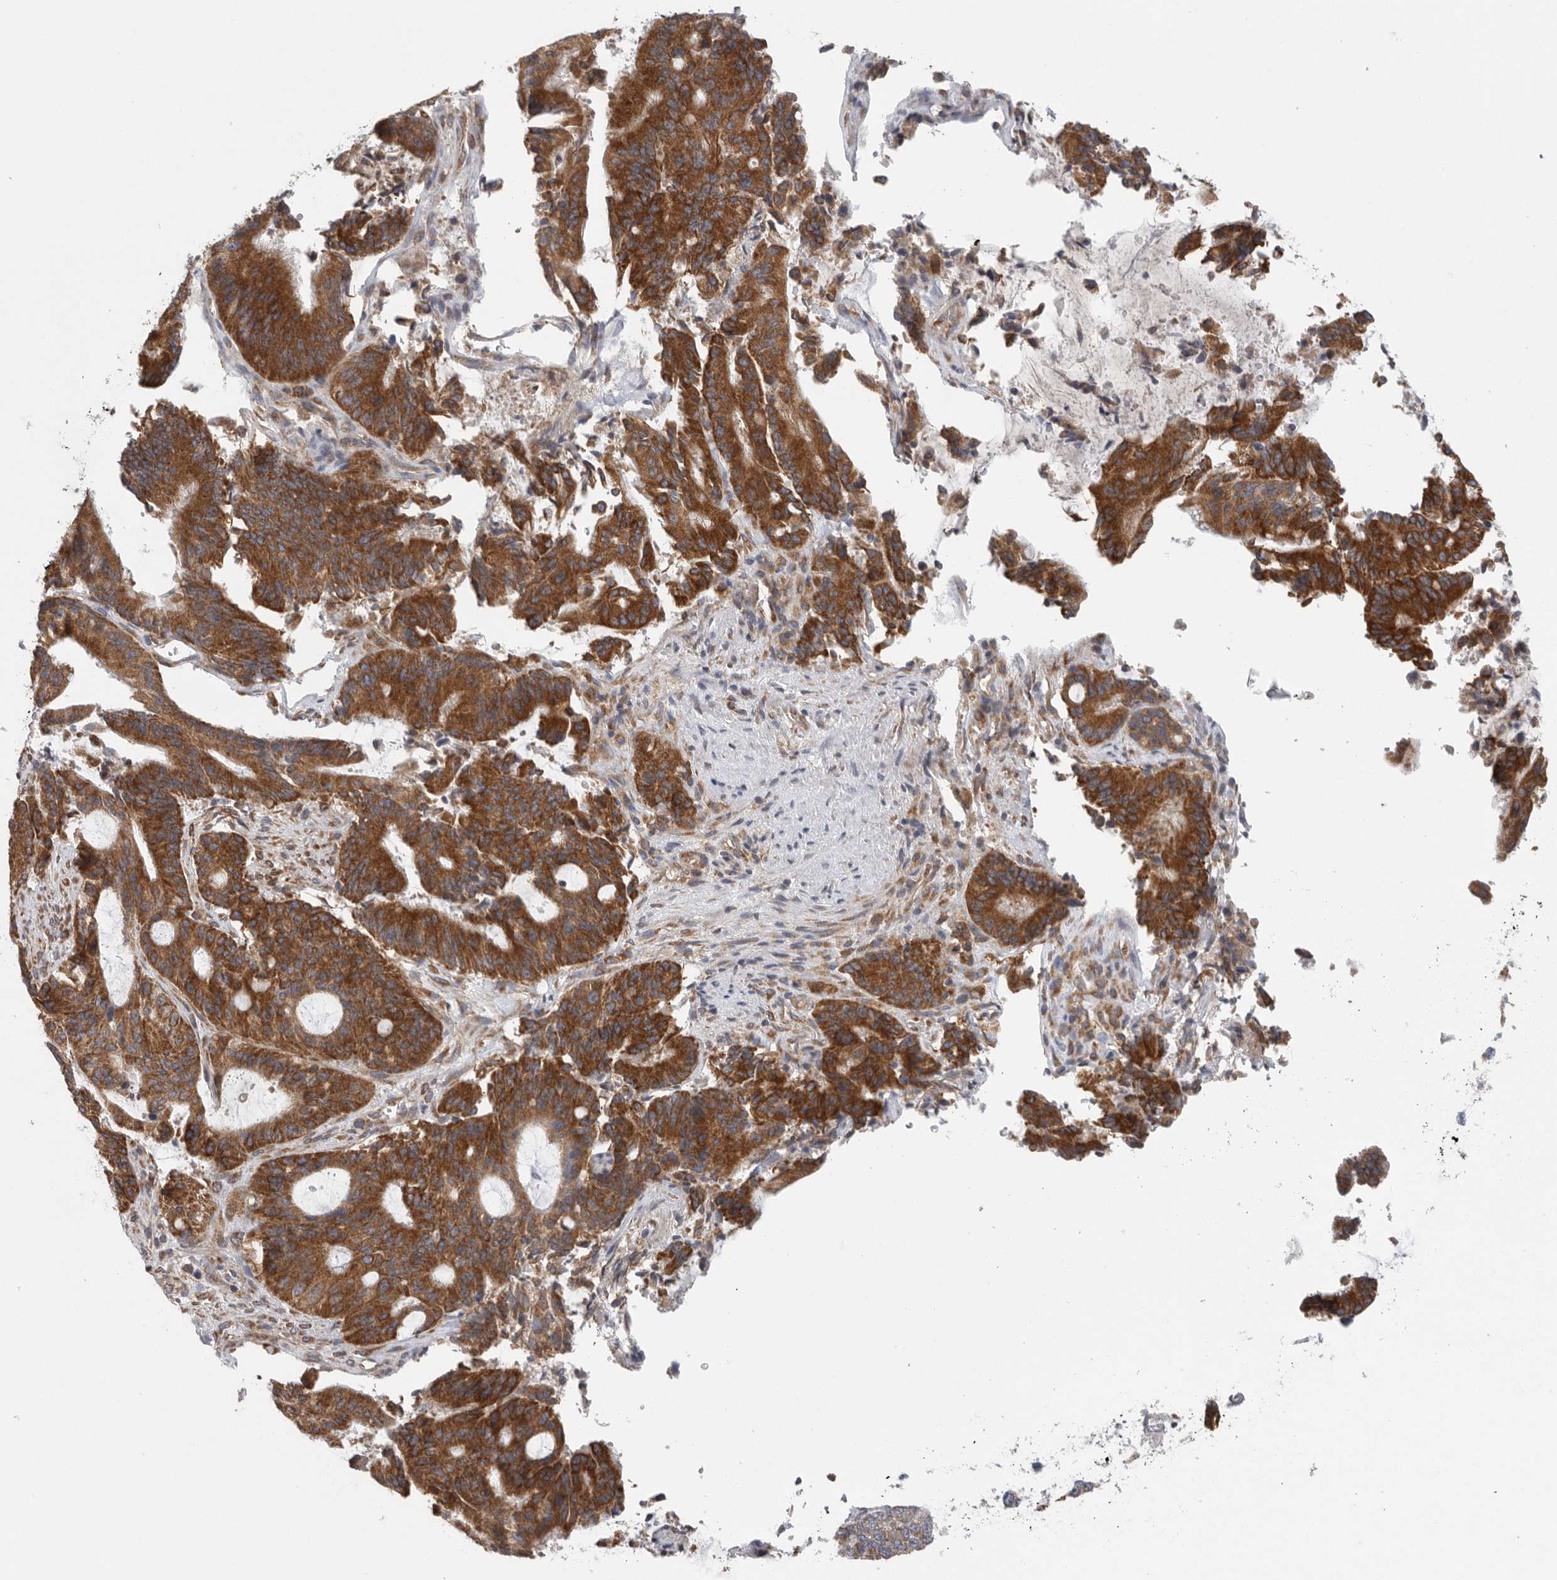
{"staining": {"intensity": "strong", "quantity": ">75%", "location": "cytoplasmic/membranous"}, "tissue": "liver cancer", "cell_type": "Tumor cells", "image_type": "cancer", "snomed": [{"axis": "morphology", "description": "Normal tissue, NOS"}, {"axis": "morphology", "description": "Cholangiocarcinoma"}, {"axis": "topography", "description": "Liver"}, {"axis": "topography", "description": "Peripheral nerve tissue"}], "caption": "This is an image of IHC staining of liver cancer, which shows strong staining in the cytoplasmic/membranous of tumor cells.", "gene": "FKBP8", "patient": {"sex": "female", "age": 73}}